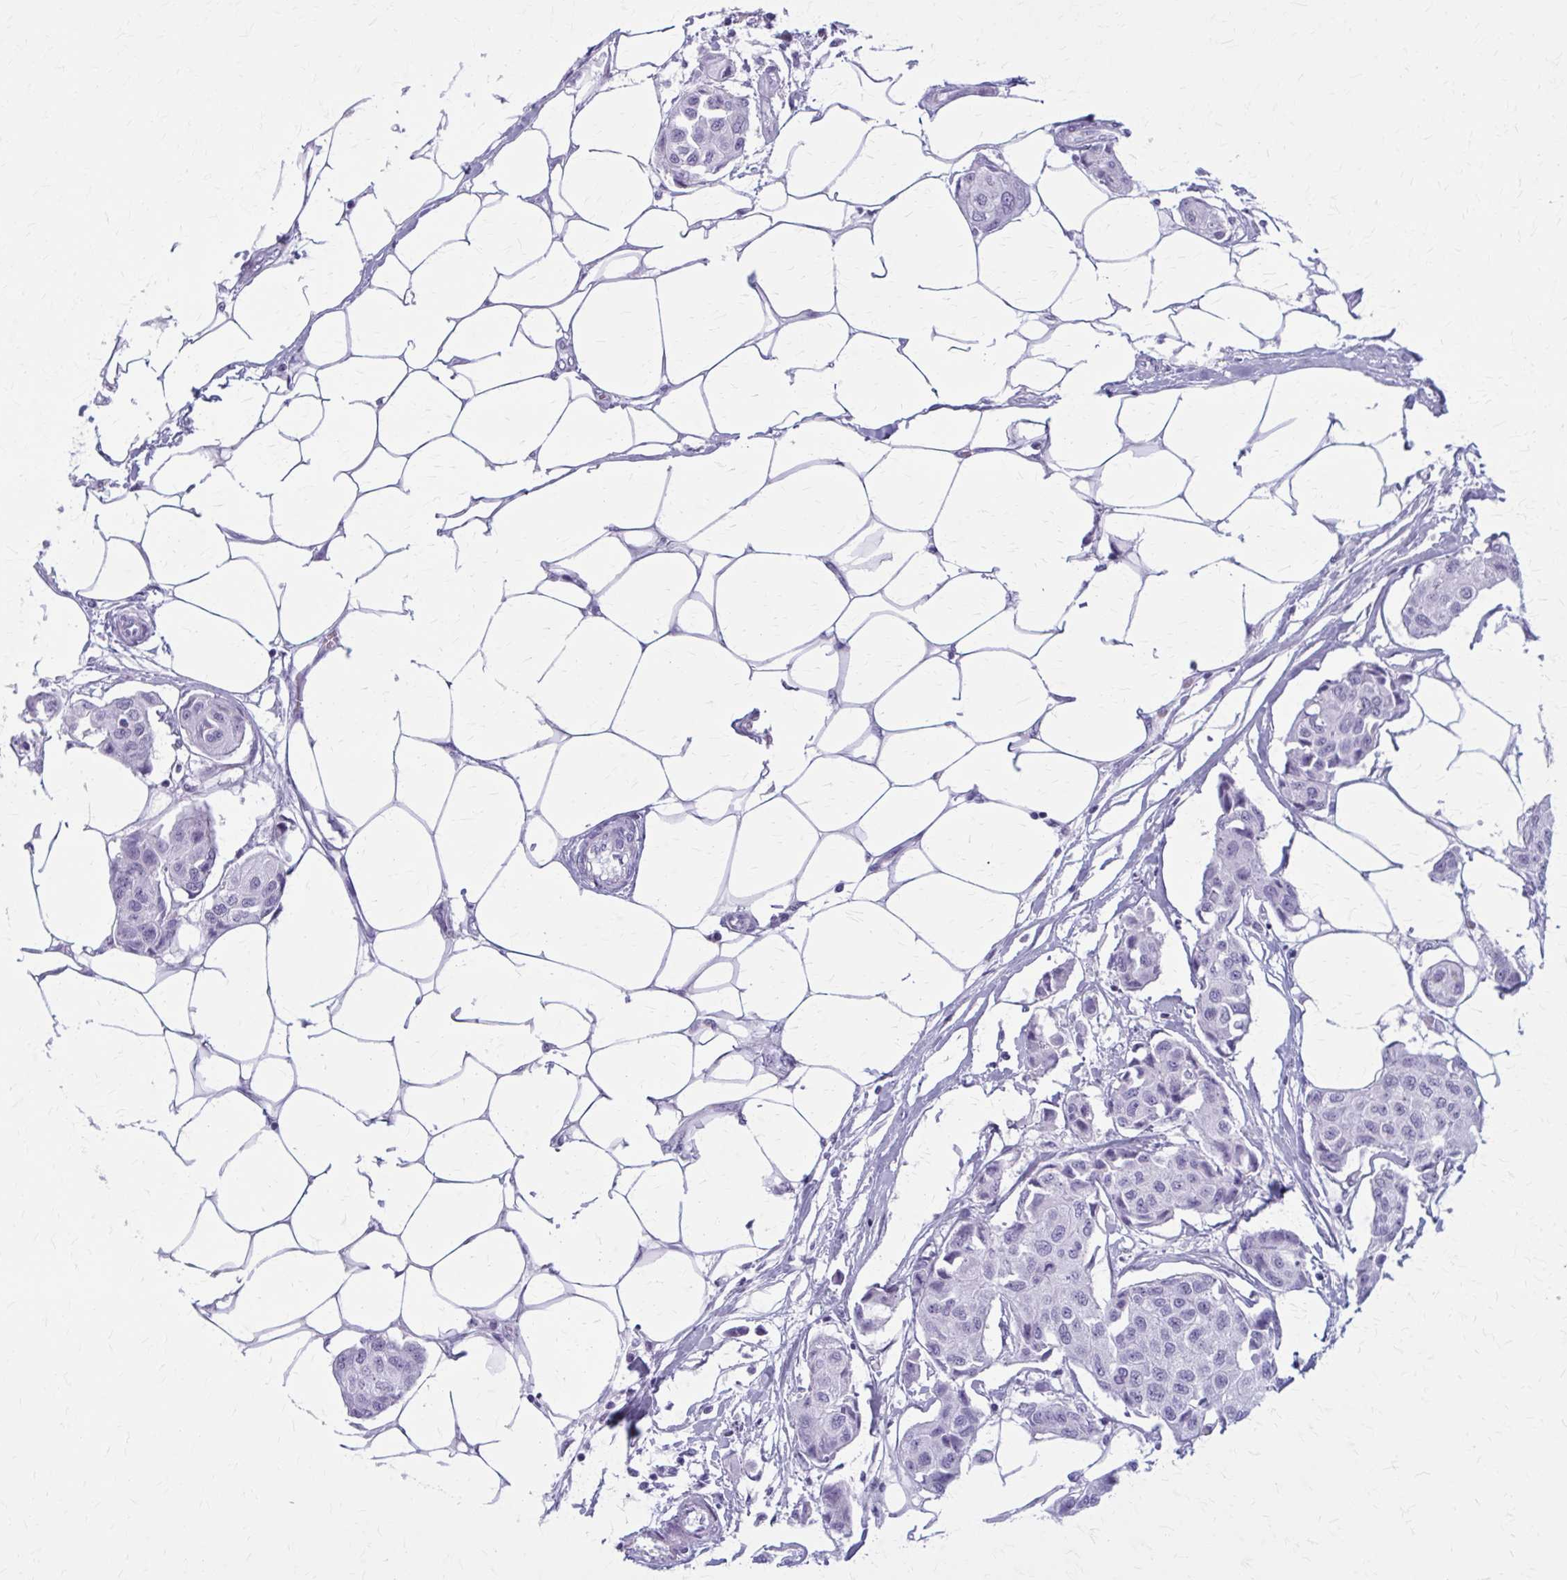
{"staining": {"intensity": "negative", "quantity": "none", "location": "none"}, "tissue": "breast cancer", "cell_type": "Tumor cells", "image_type": "cancer", "snomed": [{"axis": "morphology", "description": "Duct carcinoma"}, {"axis": "topography", "description": "Breast"}, {"axis": "topography", "description": "Lymph node"}], "caption": "Protein analysis of breast cancer displays no significant staining in tumor cells.", "gene": "ZDHHC7", "patient": {"sex": "female", "age": 80}}